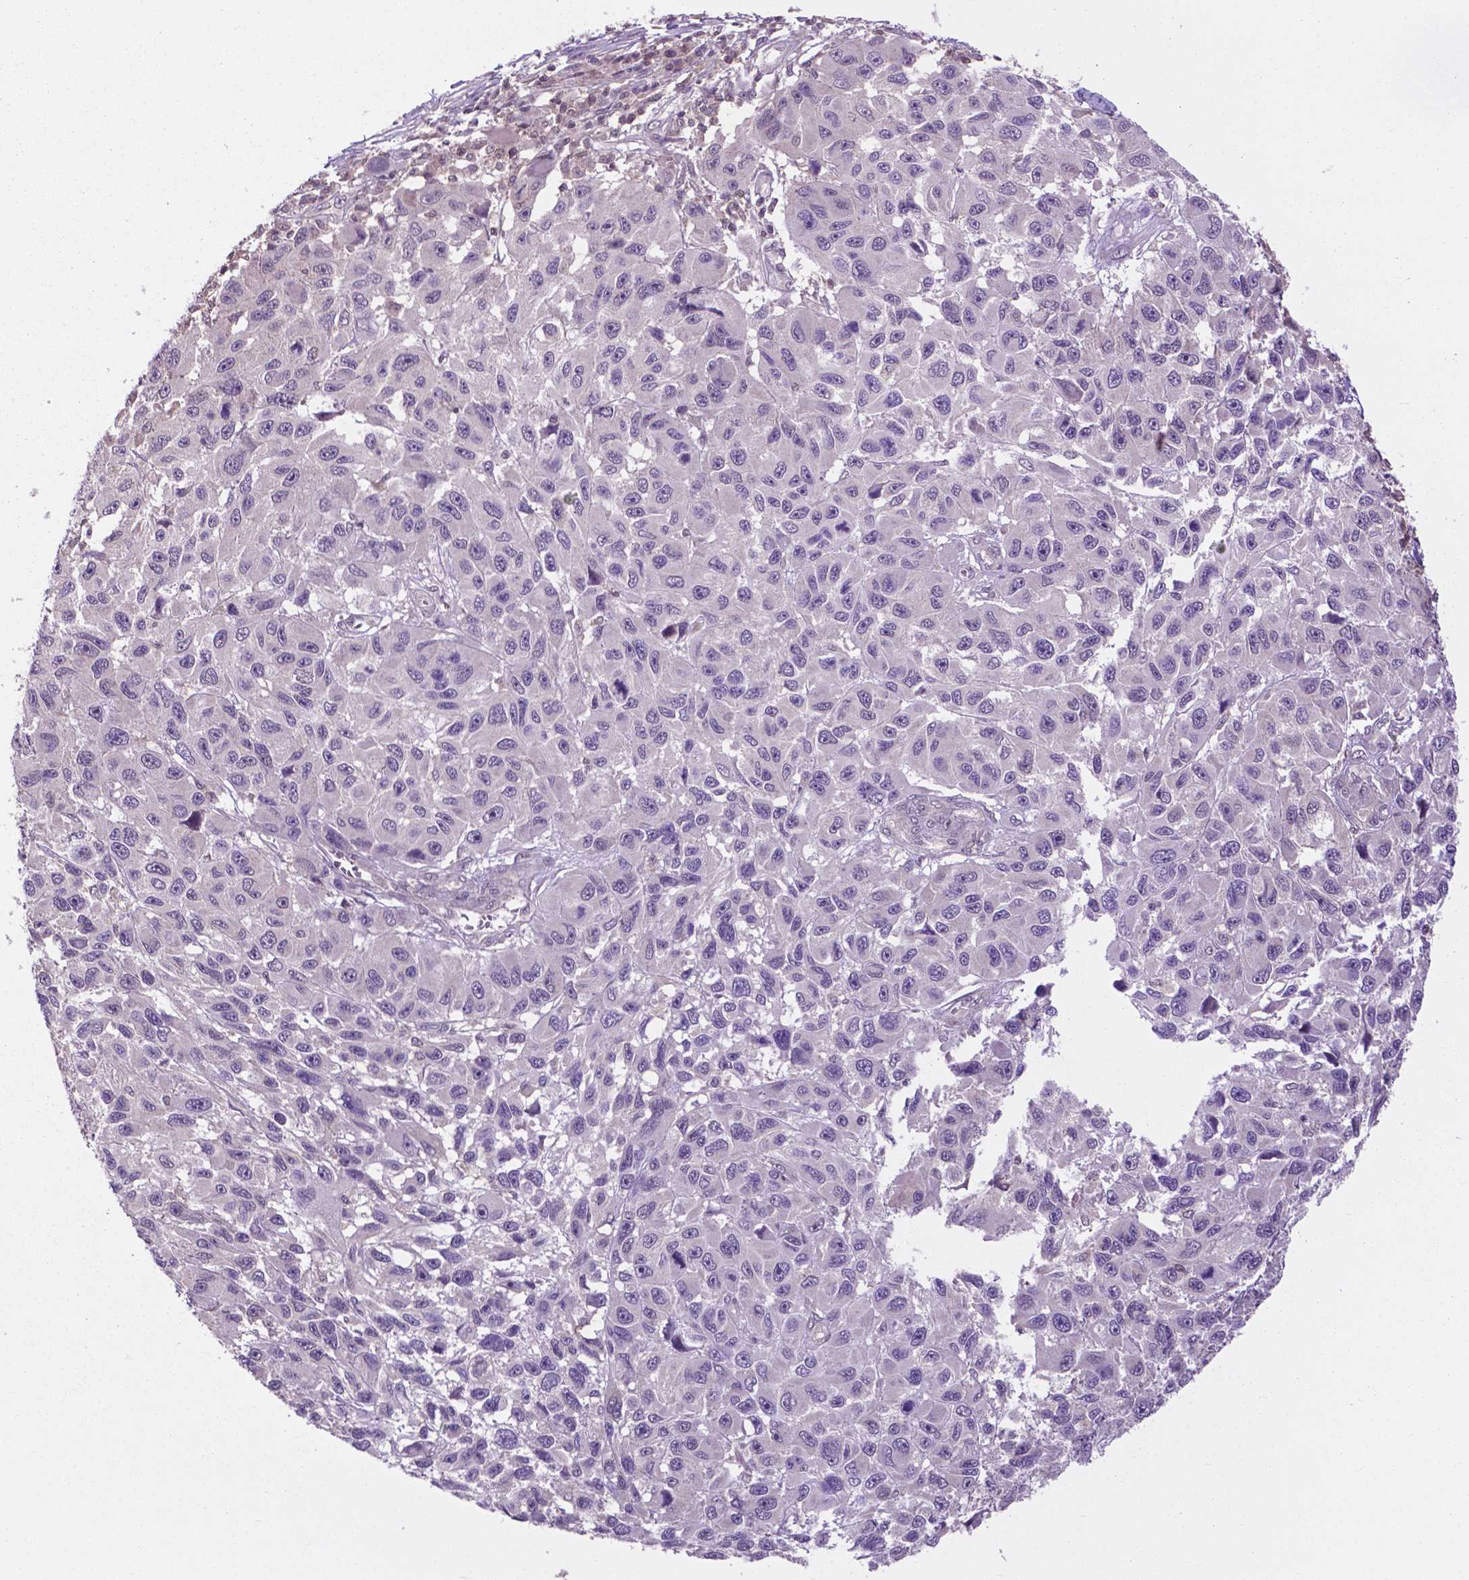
{"staining": {"intensity": "negative", "quantity": "none", "location": "none"}, "tissue": "melanoma", "cell_type": "Tumor cells", "image_type": "cancer", "snomed": [{"axis": "morphology", "description": "Malignant melanoma, NOS"}, {"axis": "topography", "description": "Skin"}], "caption": "Tumor cells show no significant staining in malignant melanoma.", "gene": "OTUB1", "patient": {"sex": "male", "age": 53}}